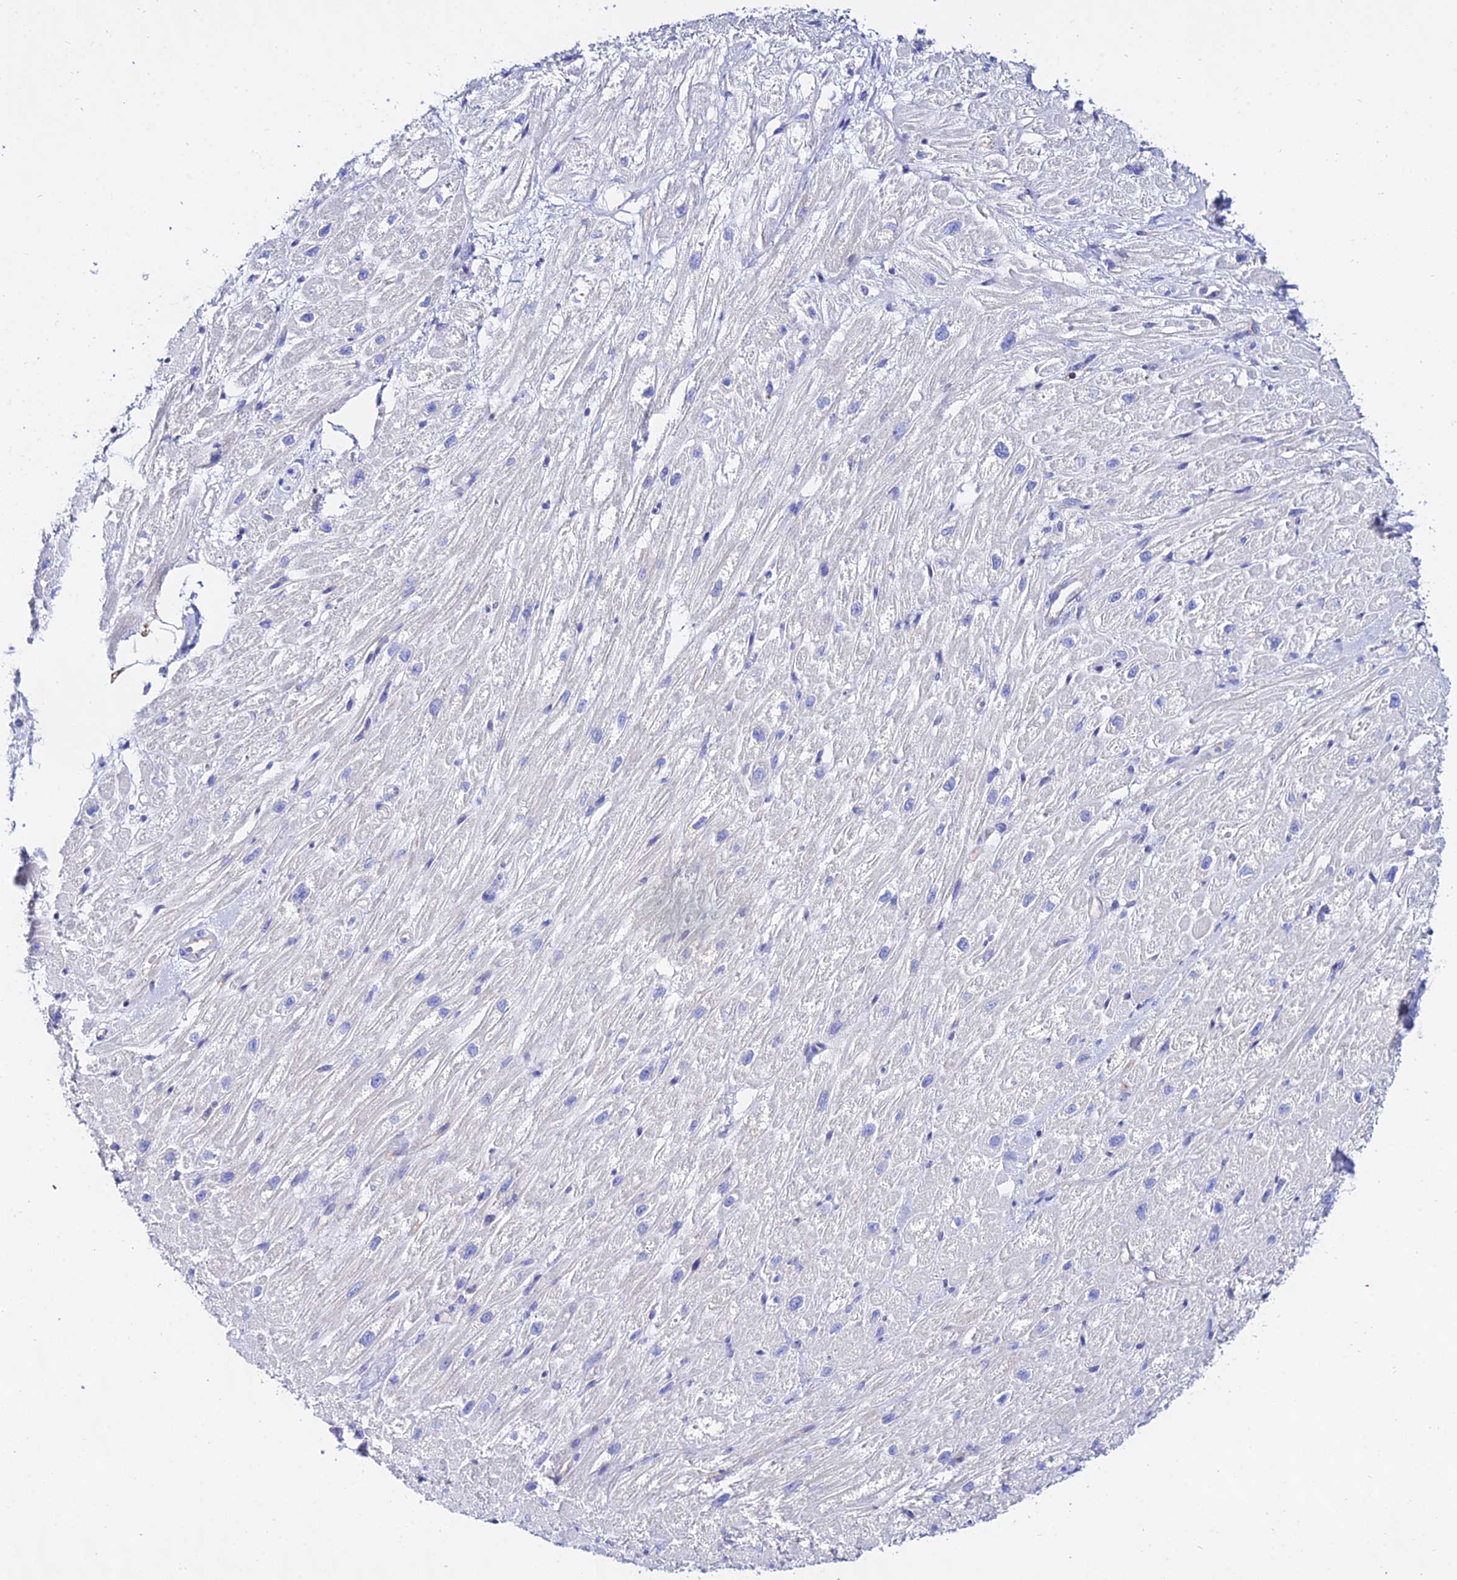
{"staining": {"intensity": "negative", "quantity": "none", "location": "none"}, "tissue": "heart muscle", "cell_type": "Cardiomyocytes", "image_type": "normal", "snomed": [{"axis": "morphology", "description": "Normal tissue, NOS"}, {"axis": "topography", "description": "Heart"}], "caption": "Human heart muscle stained for a protein using immunohistochemistry shows no staining in cardiomyocytes.", "gene": "S100A16", "patient": {"sex": "male", "age": 65}}